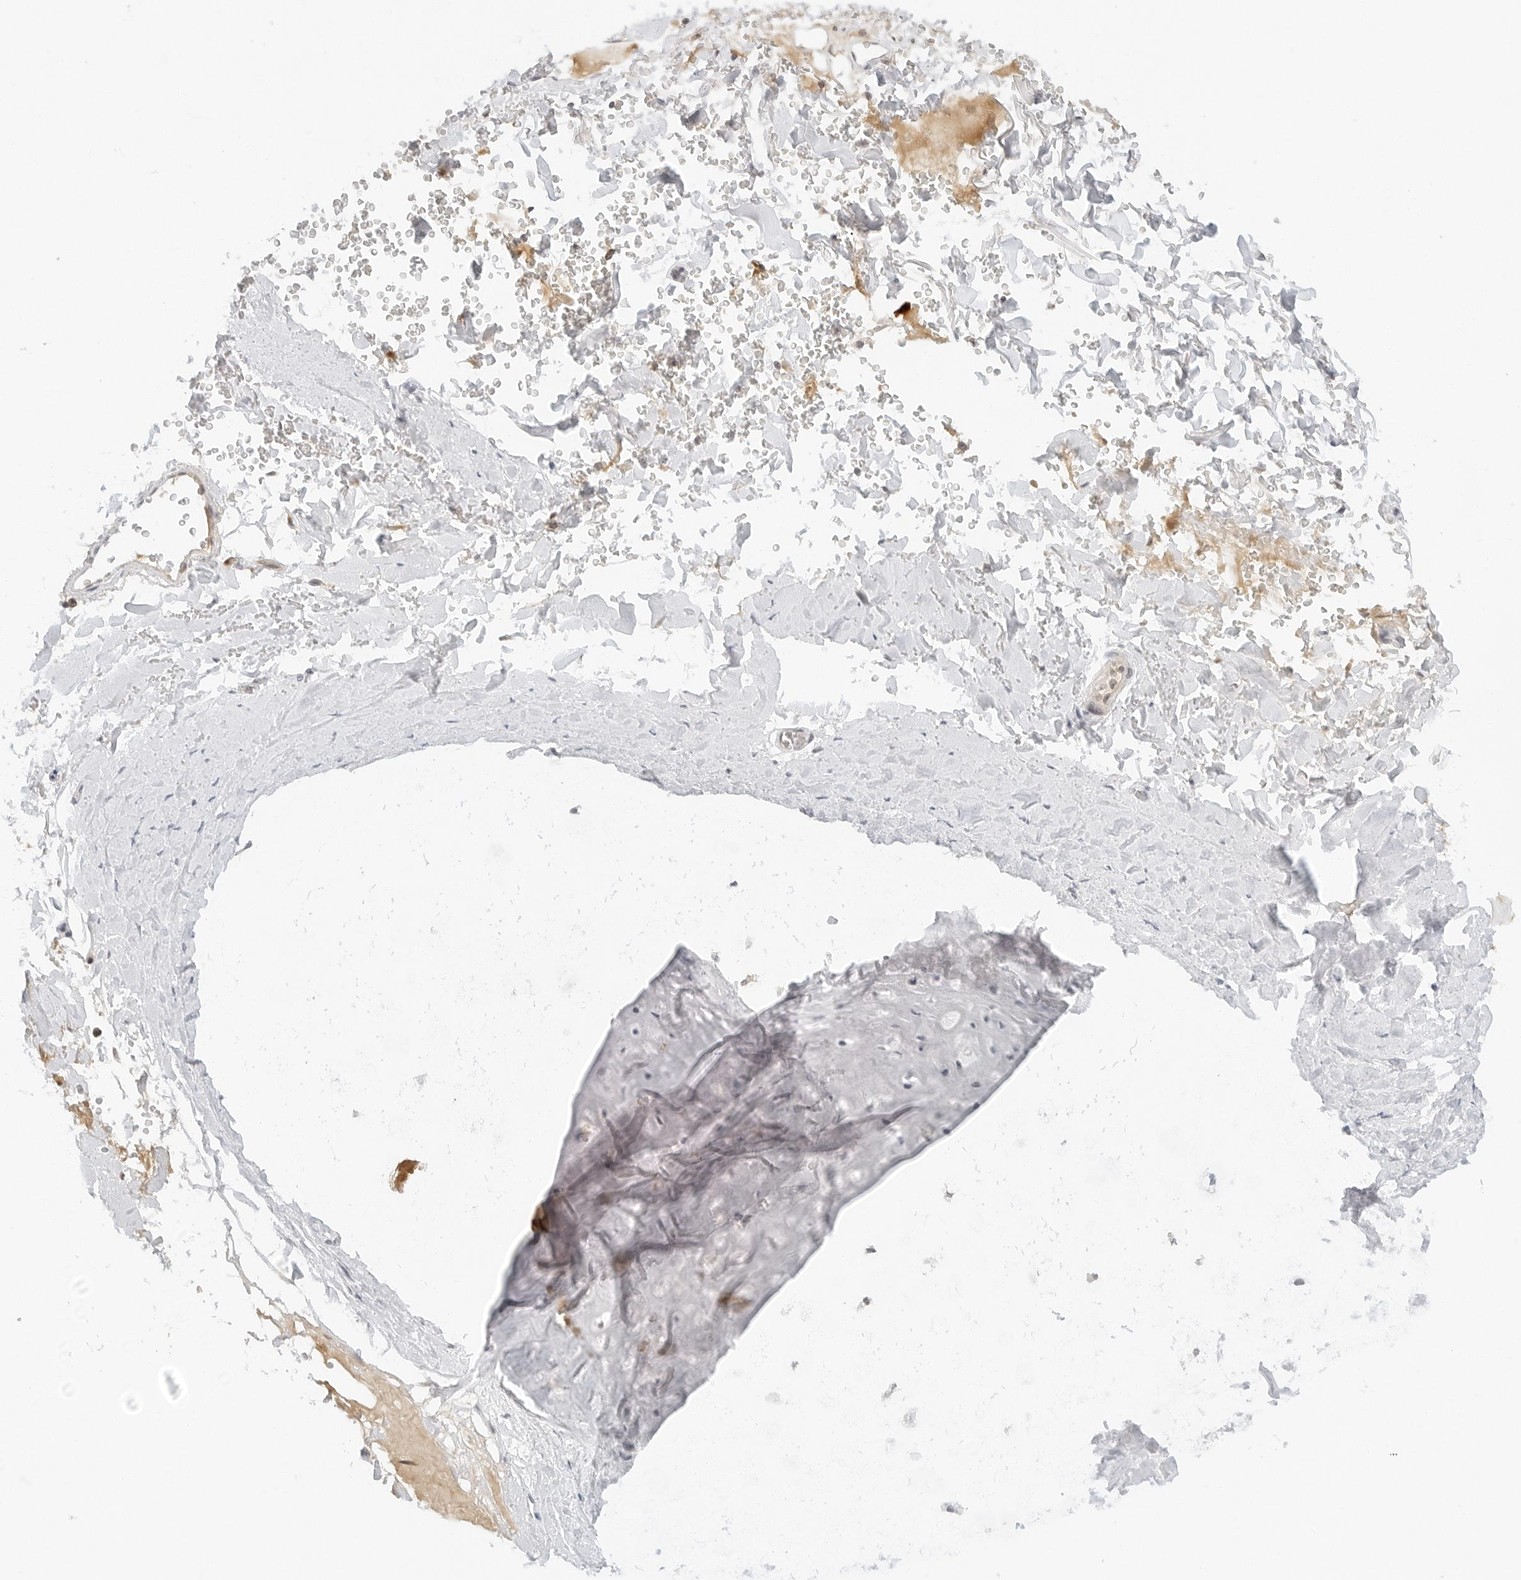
{"staining": {"intensity": "moderate", "quantity": ">75%", "location": "cytoplasmic/membranous"}, "tissue": "adipose tissue", "cell_type": "Adipocytes", "image_type": "normal", "snomed": [{"axis": "morphology", "description": "Normal tissue, NOS"}, {"axis": "topography", "description": "Cartilage tissue"}], "caption": "The histopathology image shows staining of normal adipose tissue, revealing moderate cytoplasmic/membranous protein positivity (brown color) within adipocytes.", "gene": "NEO1", "patient": {"sex": "female", "age": 63}}